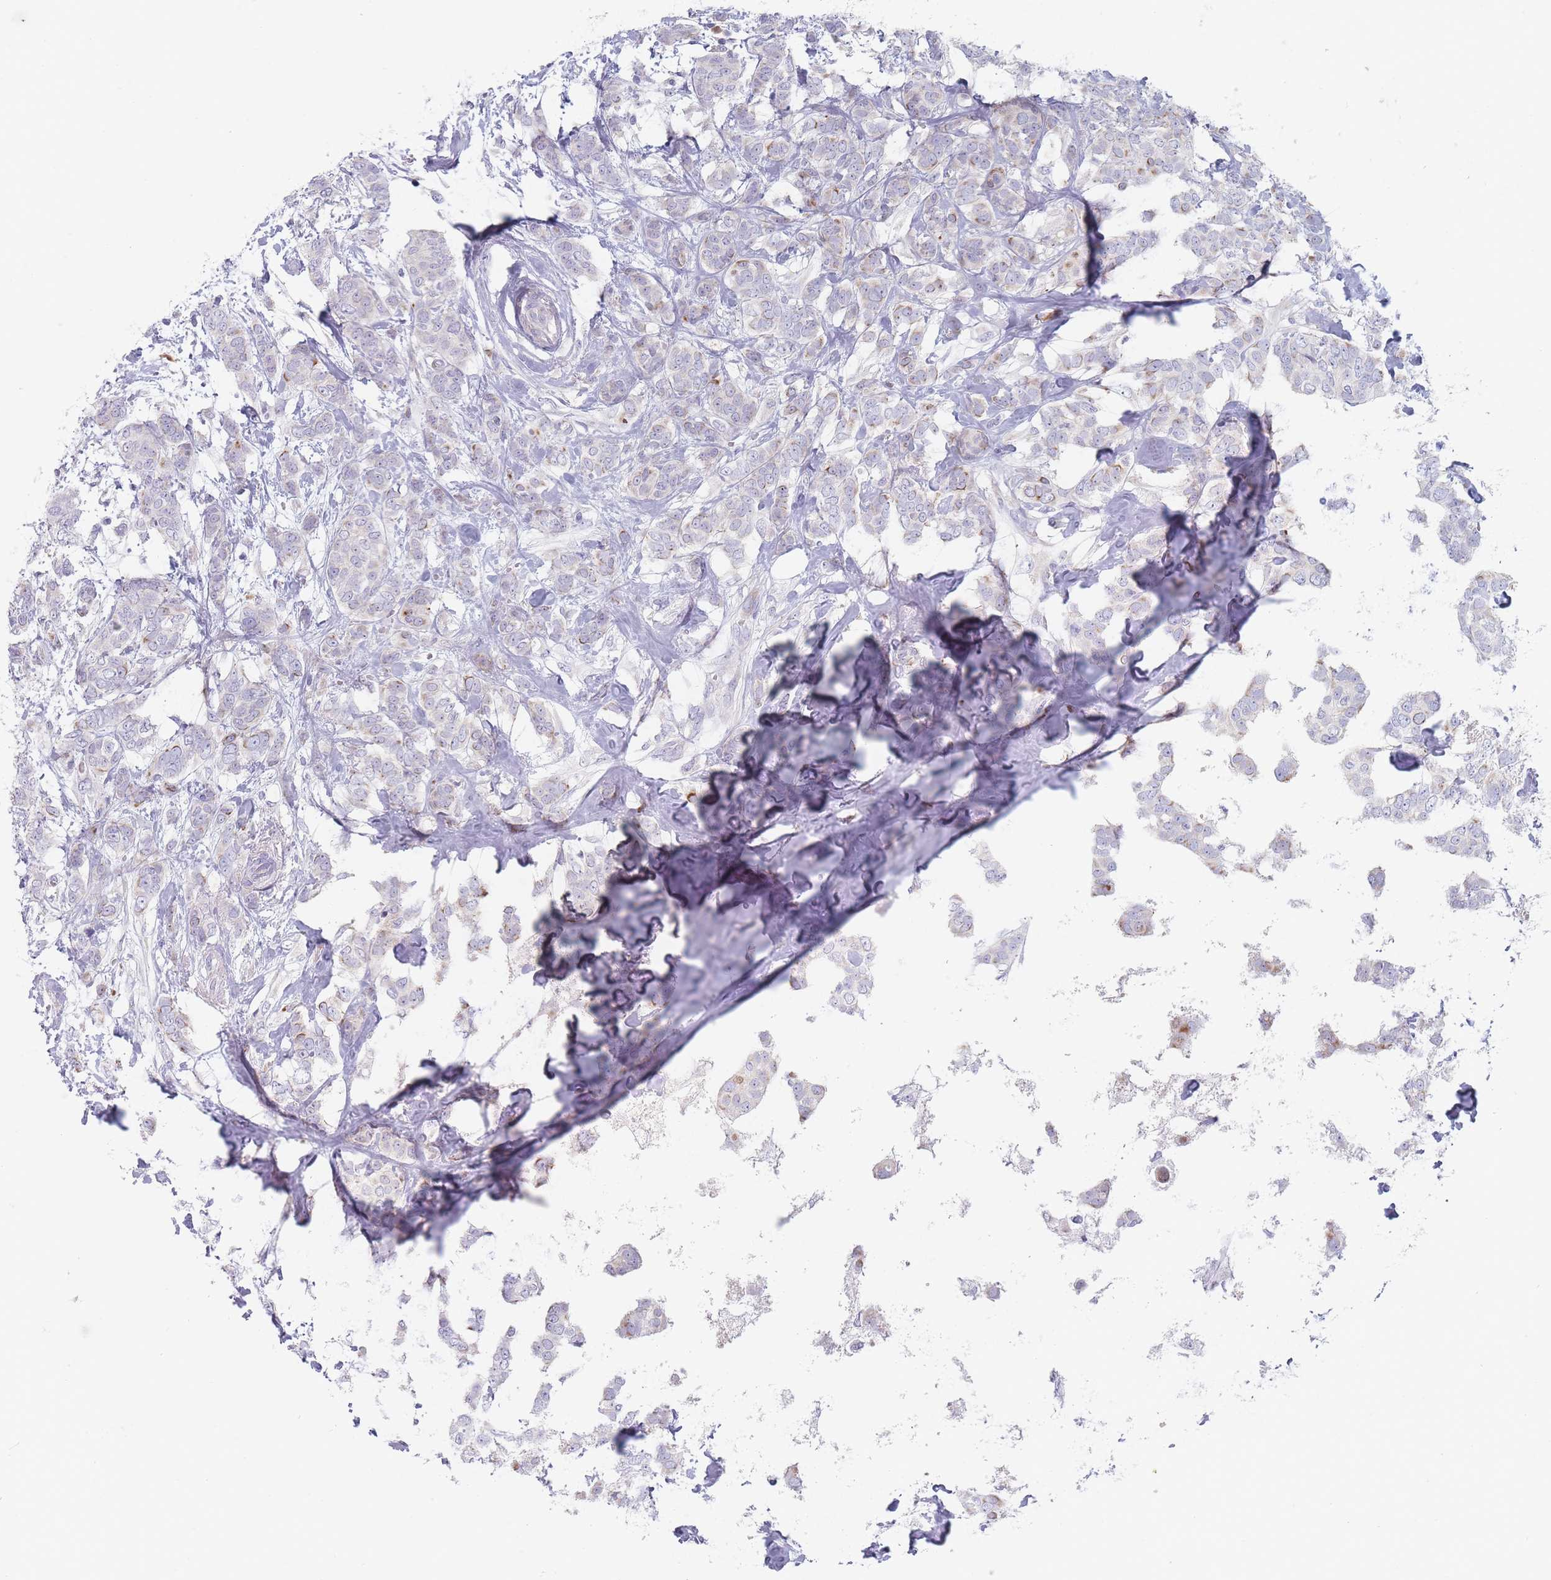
{"staining": {"intensity": "negative", "quantity": "none", "location": "none"}, "tissue": "breast cancer", "cell_type": "Tumor cells", "image_type": "cancer", "snomed": [{"axis": "morphology", "description": "Duct carcinoma"}, {"axis": "topography", "description": "Breast"}], "caption": "DAB (3,3'-diaminobenzidine) immunohistochemical staining of breast cancer (infiltrating ductal carcinoma) shows no significant expression in tumor cells. (DAB (3,3'-diaminobenzidine) IHC with hematoxylin counter stain).", "gene": "SPATS1", "patient": {"sex": "female", "age": 72}}